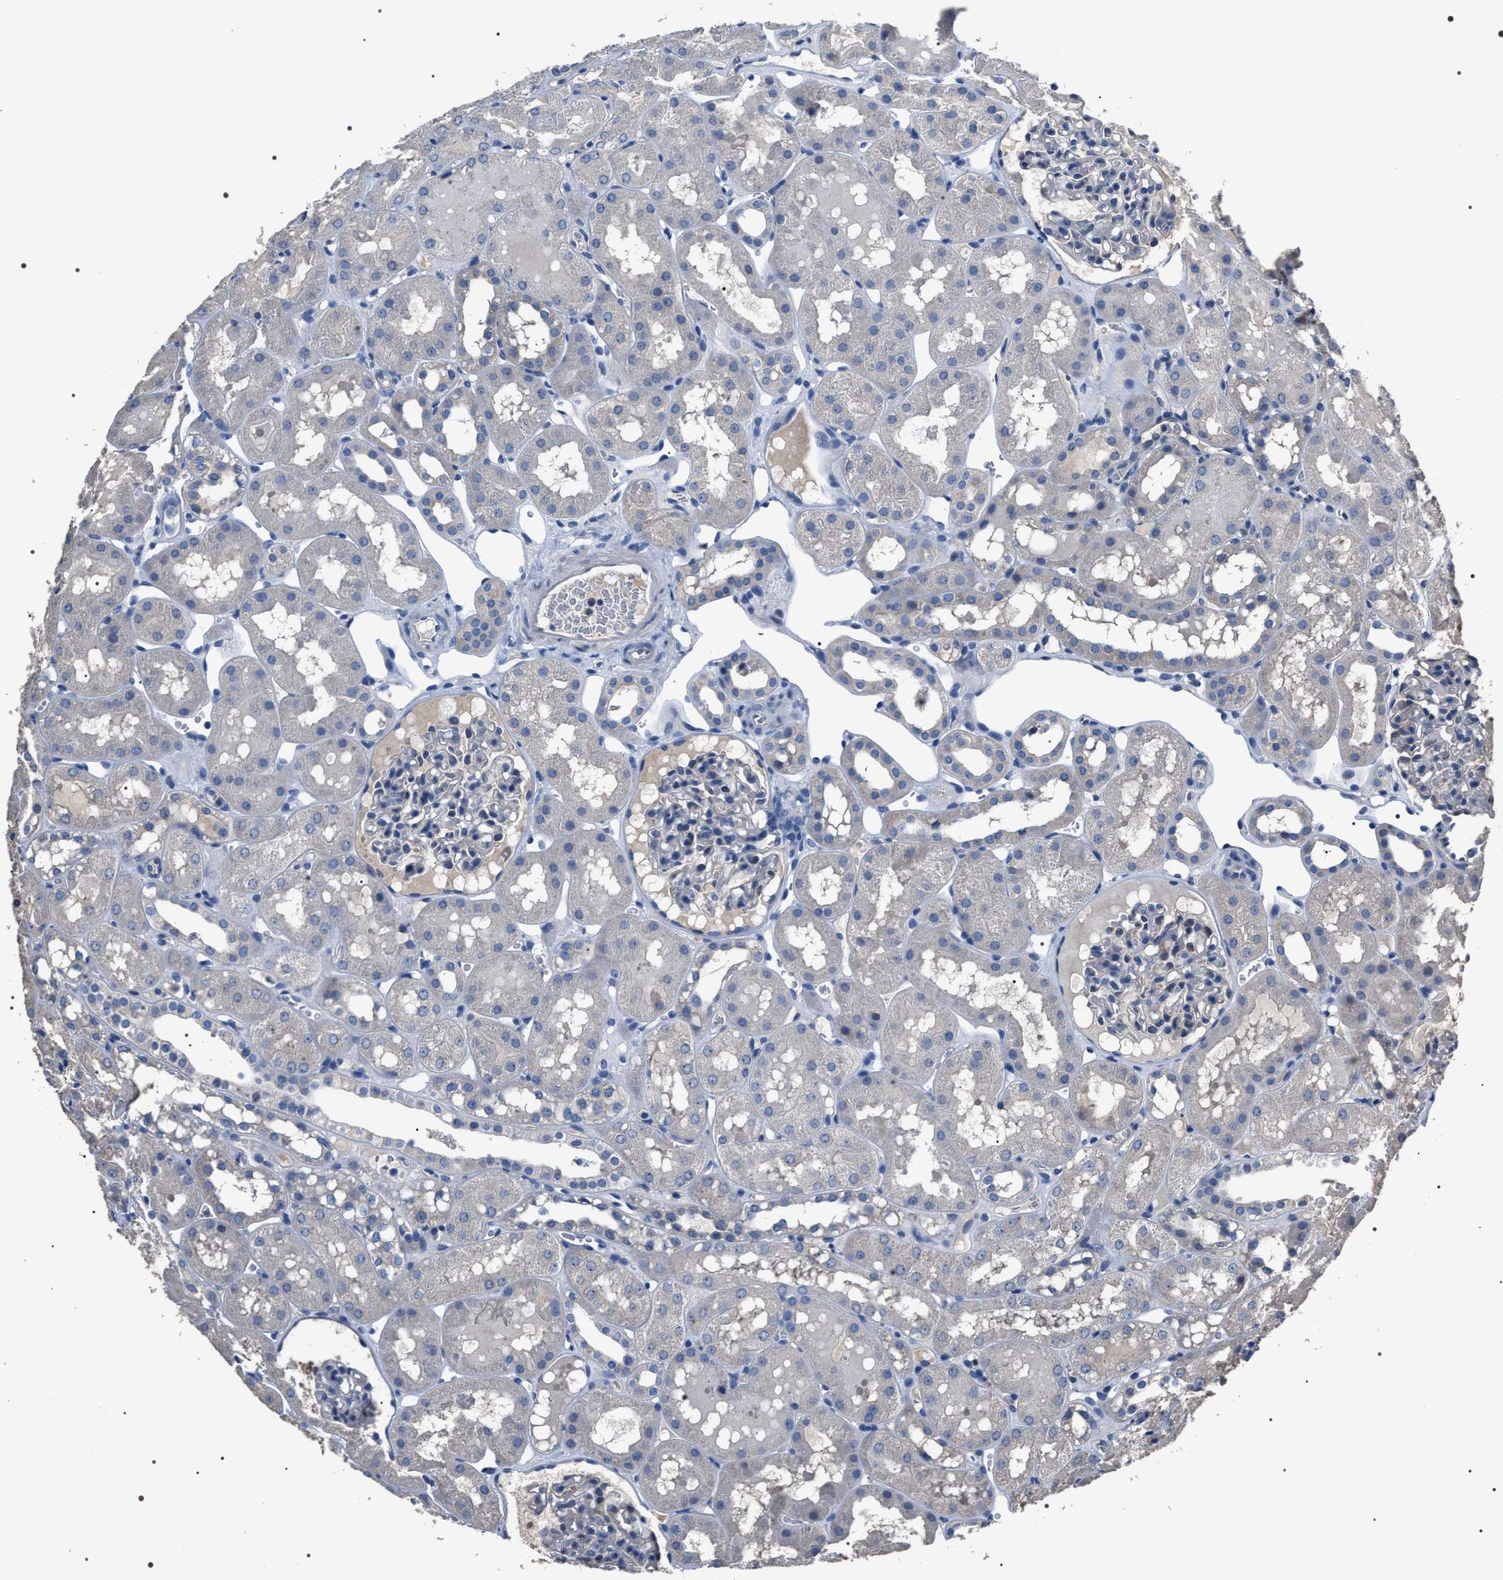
{"staining": {"intensity": "negative", "quantity": "none", "location": "none"}, "tissue": "kidney", "cell_type": "Cells in glomeruli", "image_type": "normal", "snomed": [{"axis": "morphology", "description": "Normal tissue, NOS"}, {"axis": "topography", "description": "Kidney"}, {"axis": "topography", "description": "Urinary bladder"}], "caption": "The histopathology image shows no staining of cells in glomeruli in unremarkable kidney. The staining was performed using DAB to visualize the protein expression in brown, while the nuclei were stained in blue with hematoxylin (Magnification: 20x).", "gene": "TRIM54", "patient": {"sex": "male", "age": 16}}